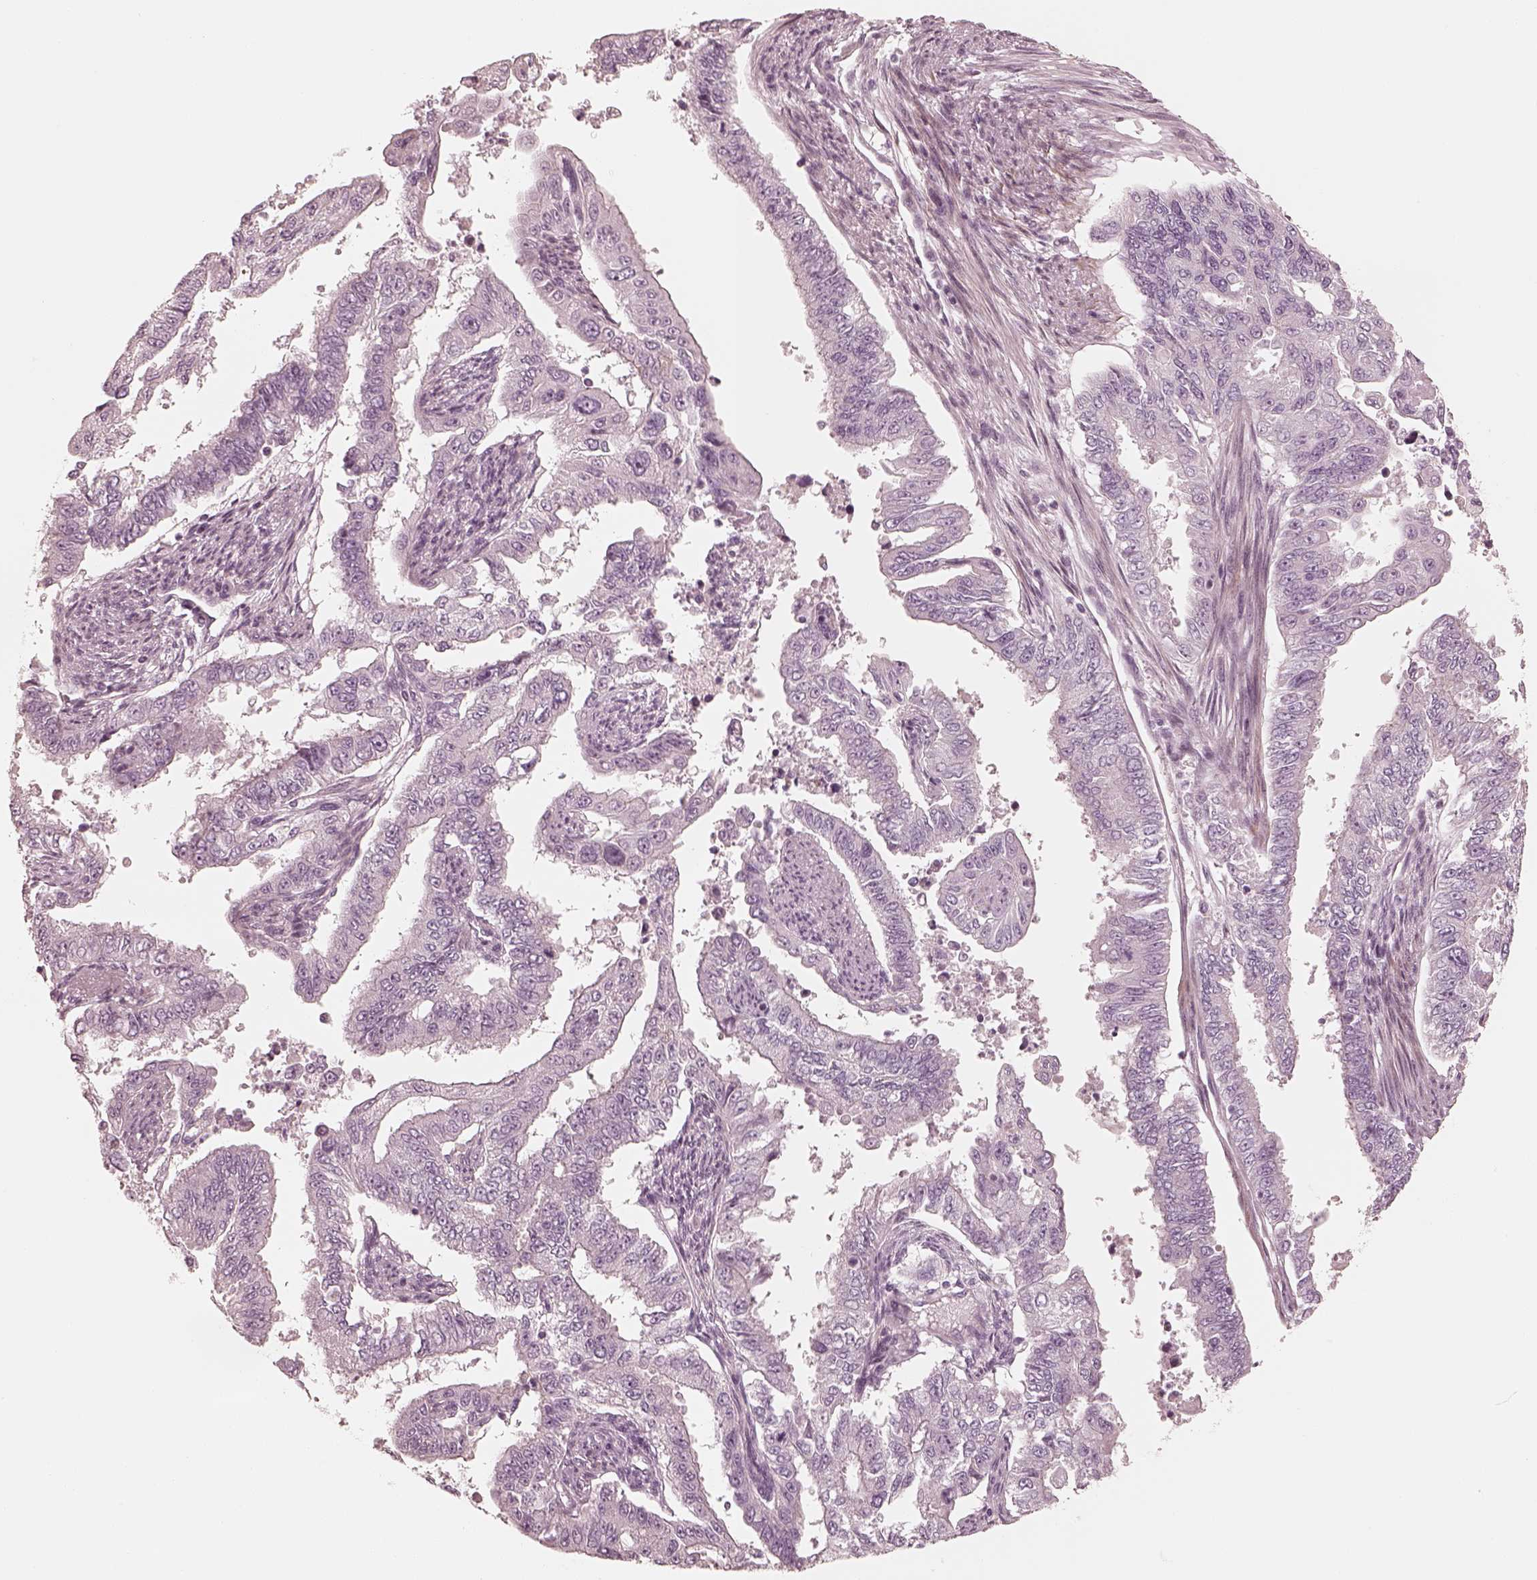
{"staining": {"intensity": "negative", "quantity": "none", "location": "none"}, "tissue": "endometrial cancer", "cell_type": "Tumor cells", "image_type": "cancer", "snomed": [{"axis": "morphology", "description": "Adenocarcinoma, NOS"}, {"axis": "topography", "description": "Uterus"}], "caption": "This is an immunohistochemistry (IHC) histopathology image of endometrial cancer. There is no staining in tumor cells.", "gene": "SPATA24", "patient": {"sex": "female", "age": 59}}